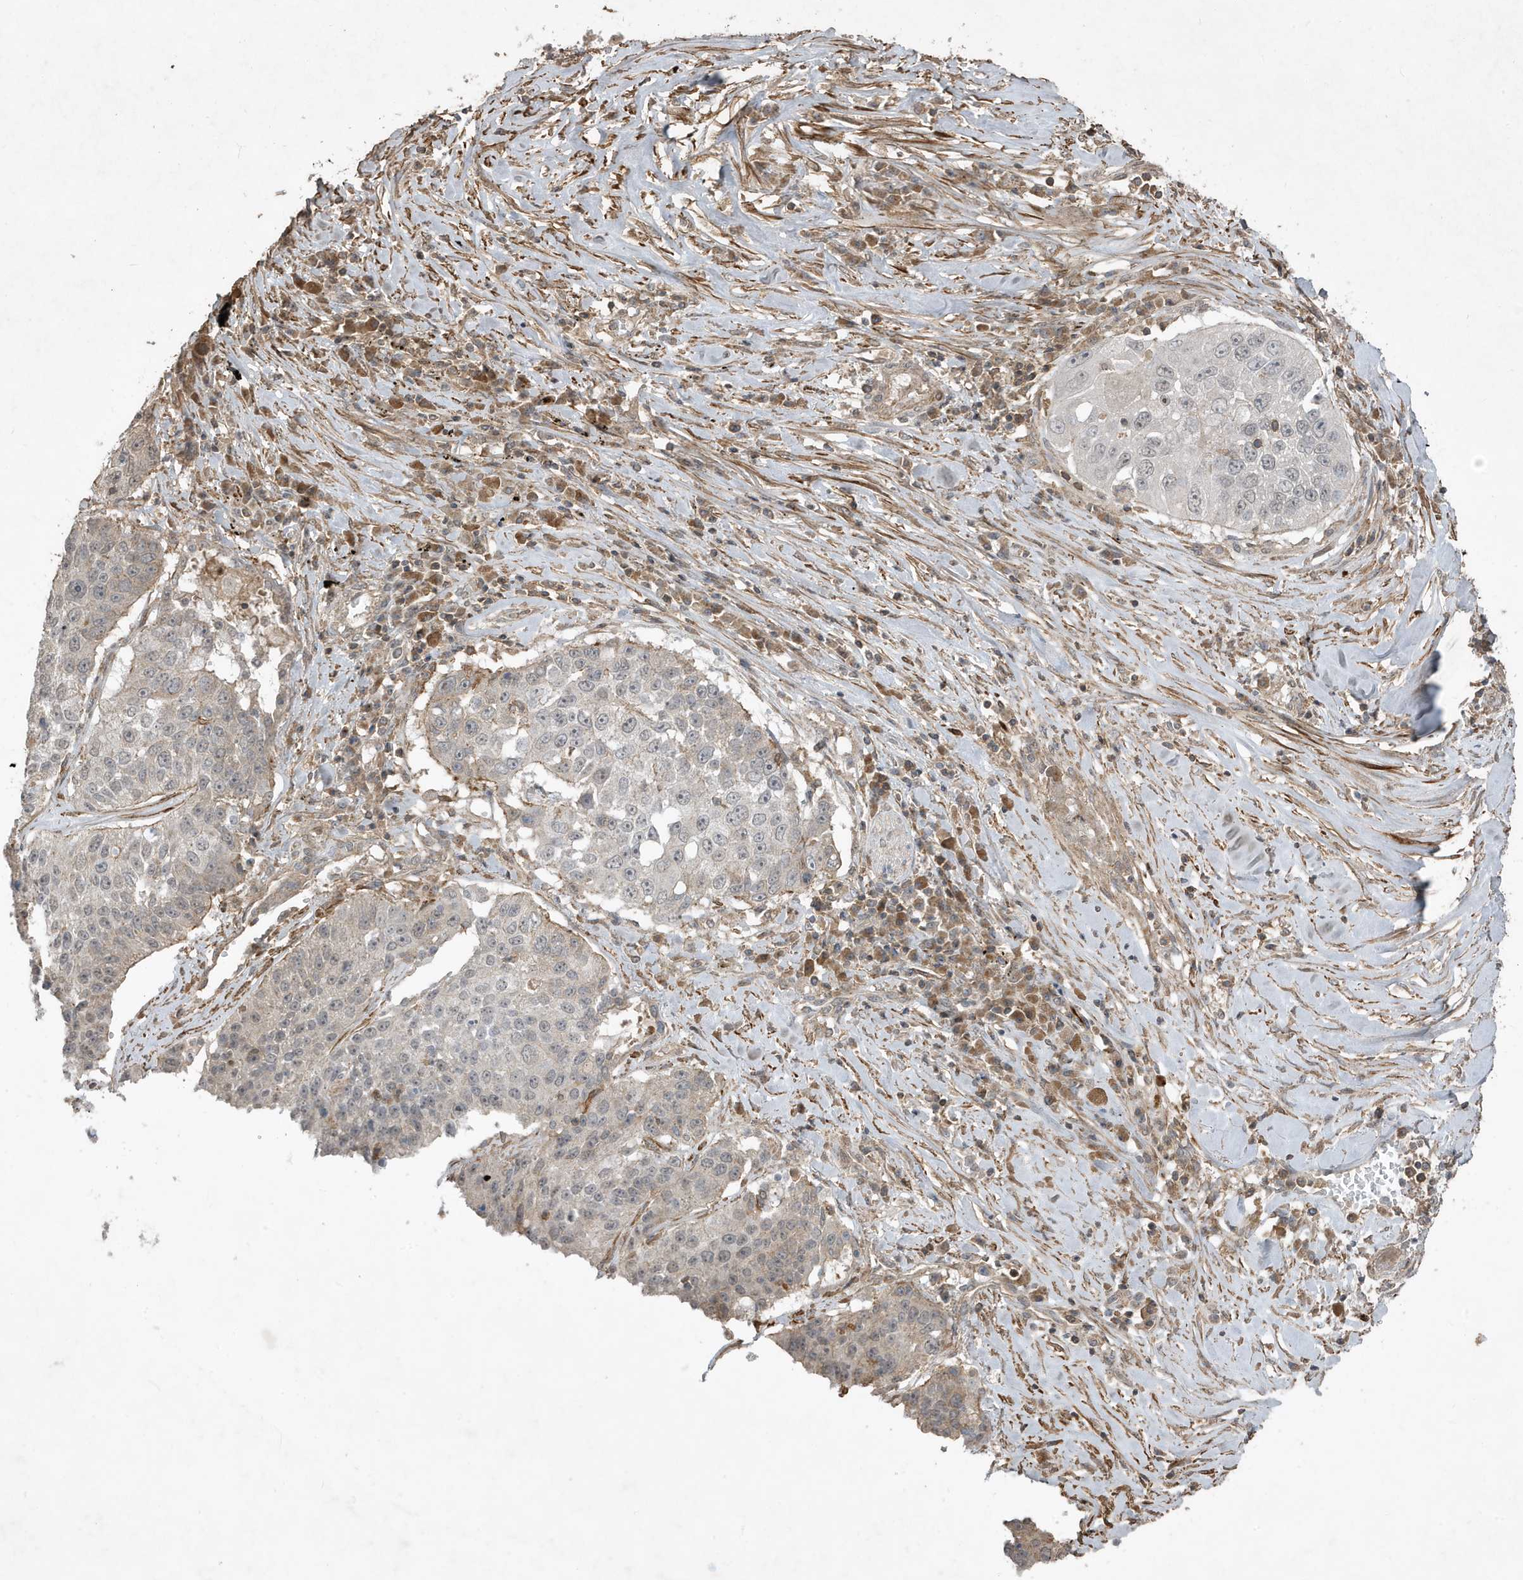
{"staining": {"intensity": "negative", "quantity": "none", "location": "none"}, "tissue": "lung cancer", "cell_type": "Tumor cells", "image_type": "cancer", "snomed": [{"axis": "morphology", "description": "Squamous cell carcinoma, NOS"}, {"axis": "topography", "description": "Lung"}], "caption": "Immunohistochemistry (IHC) of human lung cancer displays no expression in tumor cells.", "gene": "PRRT3", "patient": {"sex": "male", "age": 61}}